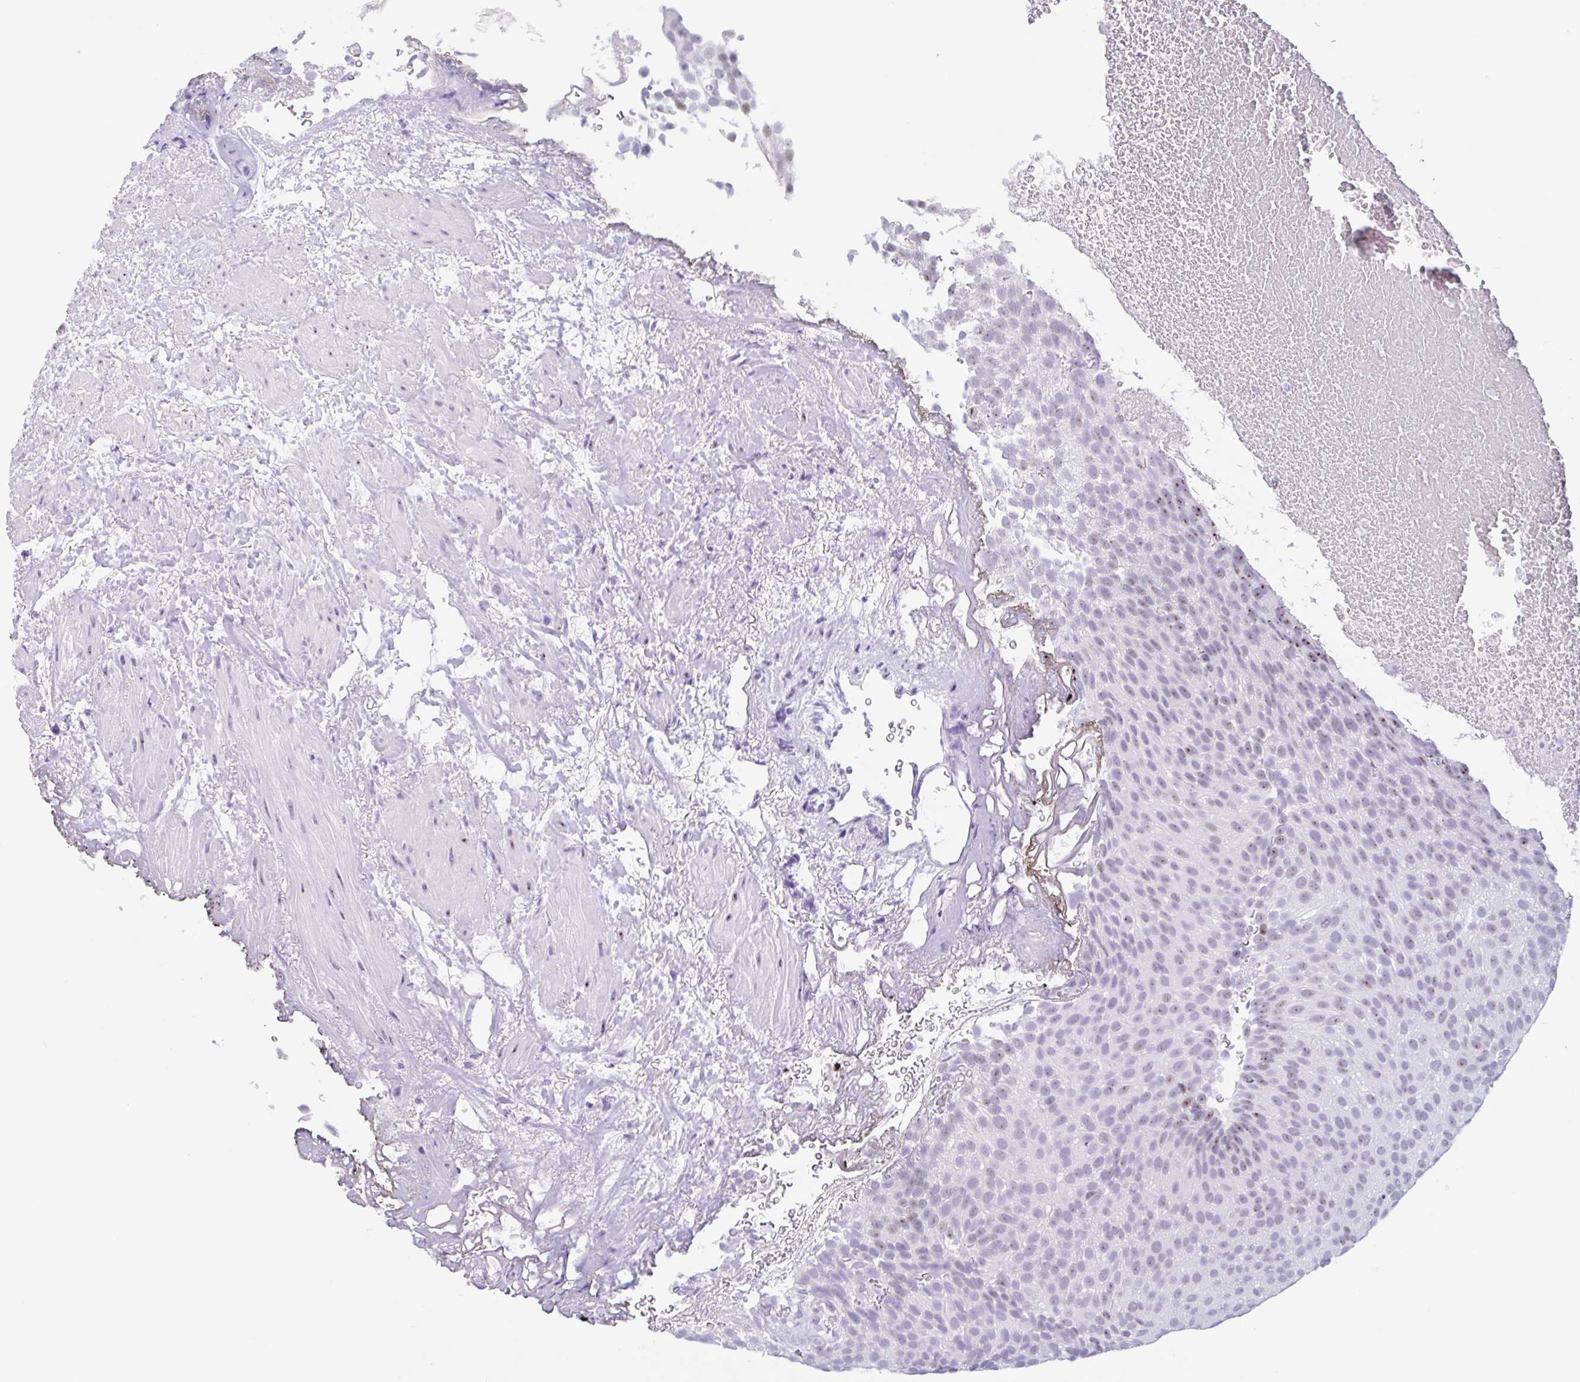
{"staining": {"intensity": "moderate", "quantity": "<25%", "location": "nuclear"}, "tissue": "urothelial cancer", "cell_type": "Tumor cells", "image_type": "cancer", "snomed": [{"axis": "morphology", "description": "Urothelial carcinoma, Low grade"}, {"axis": "topography", "description": "Urinary bladder"}], "caption": "Immunohistochemistry of human urothelial cancer reveals low levels of moderate nuclear positivity in approximately <25% of tumor cells.", "gene": "LENG9", "patient": {"sex": "male", "age": 78}}